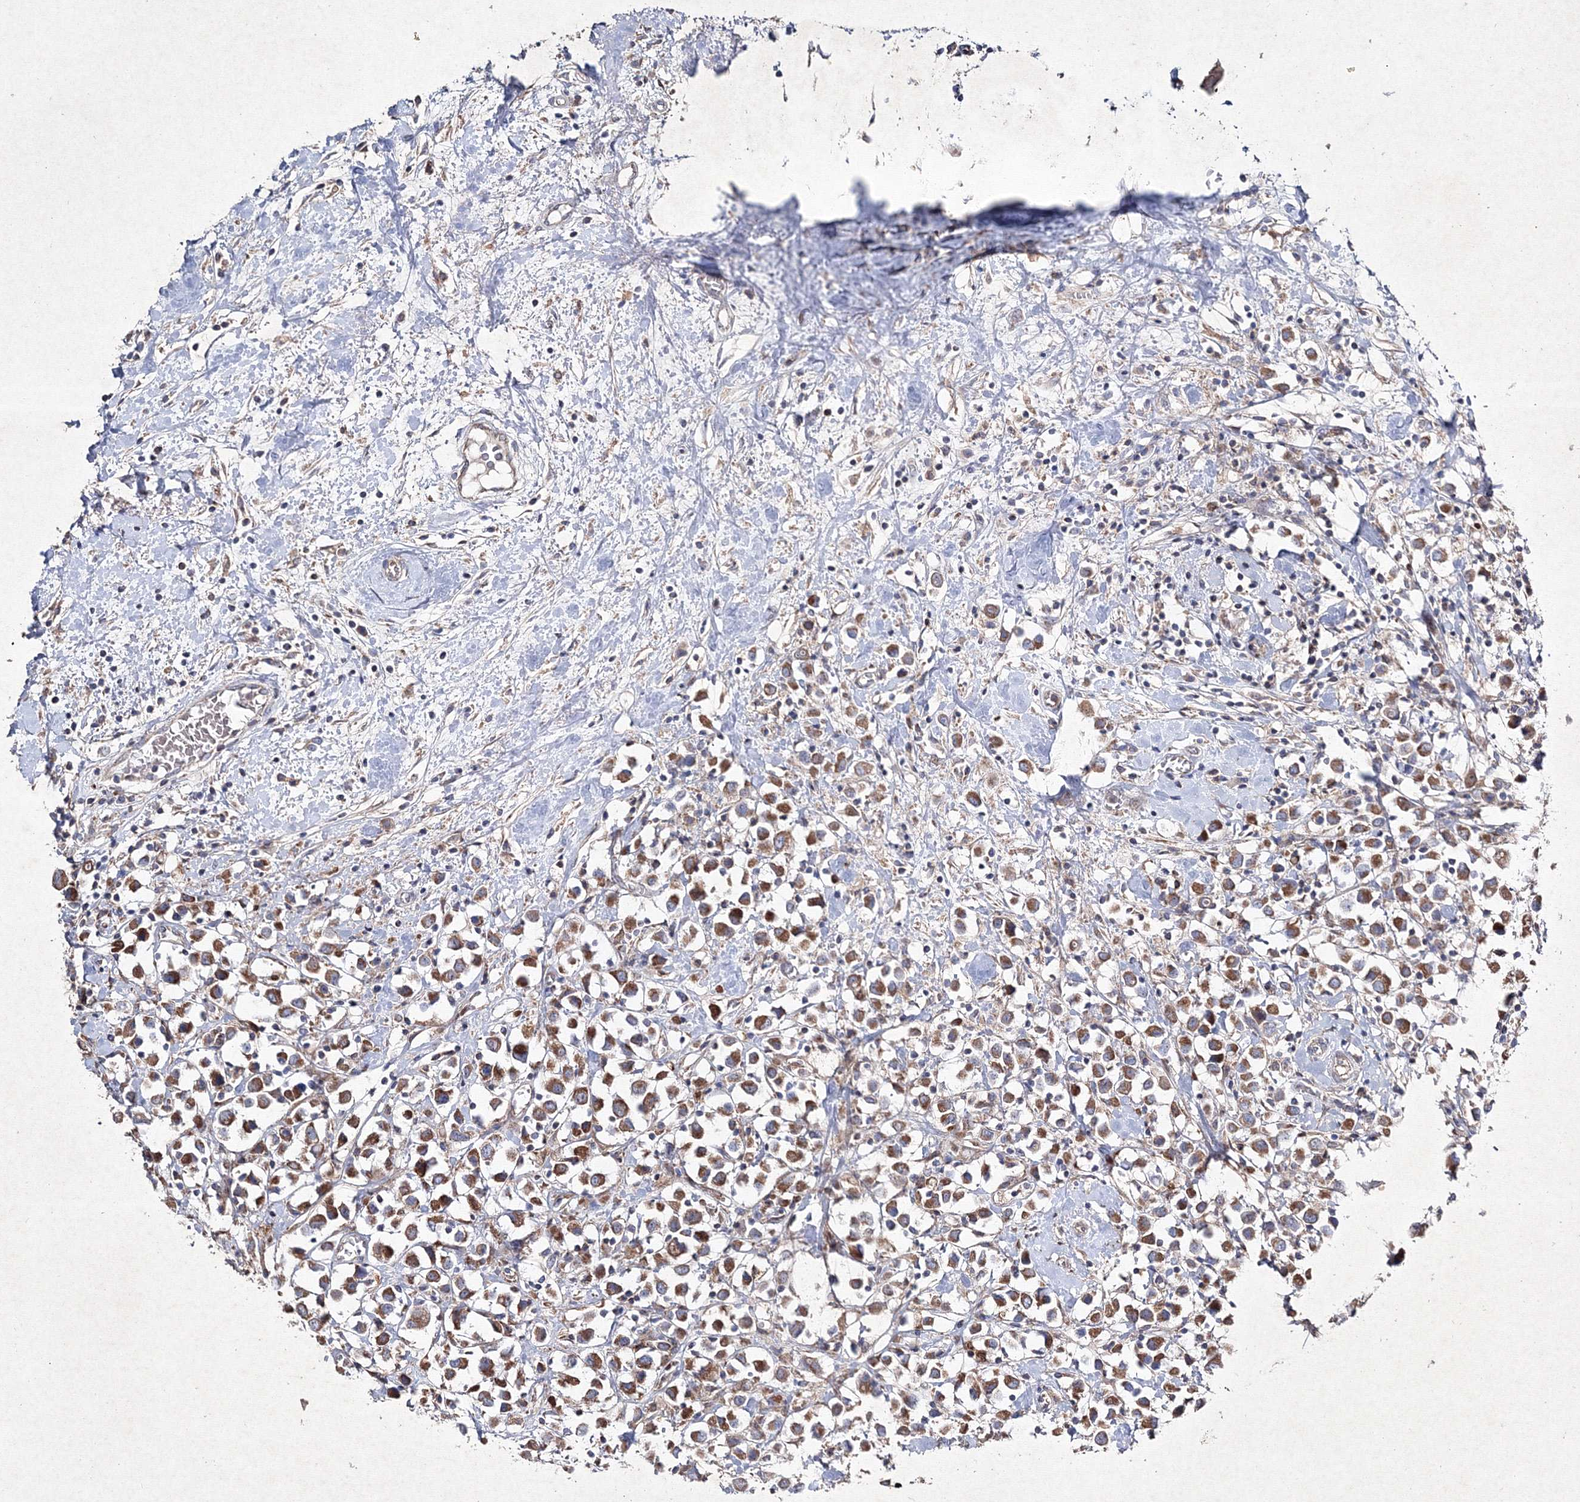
{"staining": {"intensity": "moderate", "quantity": ">75%", "location": "cytoplasmic/membranous"}, "tissue": "breast cancer", "cell_type": "Tumor cells", "image_type": "cancer", "snomed": [{"axis": "morphology", "description": "Duct carcinoma"}, {"axis": "topography", "description": "Breast"}], "caption": "Immunohistochemical staining of breast cancer exhibits moderate cytoplasmic/membranous protein staining in about >75% of tumor cells. (DAB = brown stain, brightfield microscopy at high magnification).", "gene": "GFM1", "patient": {"sex": "female", "age": 61}}